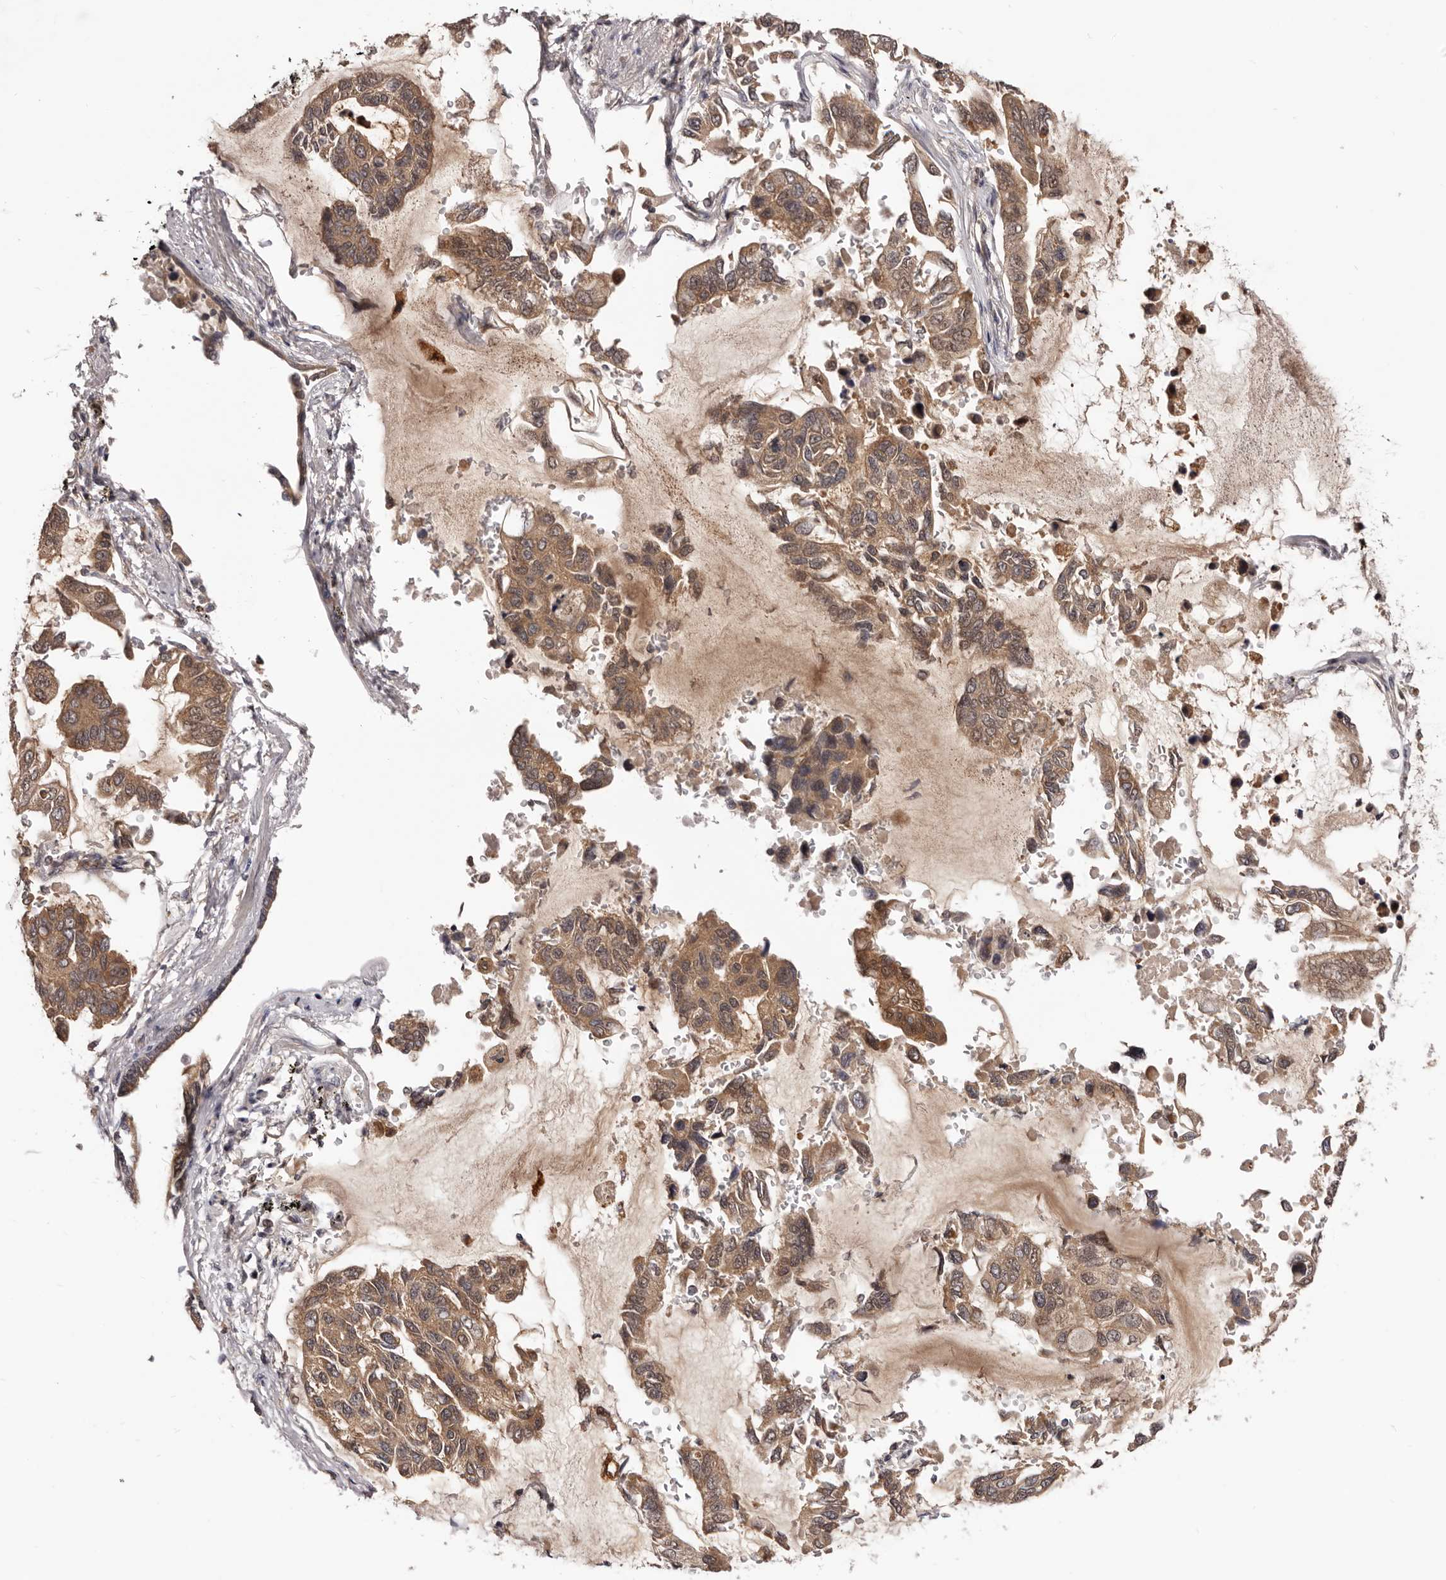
{"staining": {"intensity": "moderate", "quantity": ">75%", "location": "cytoplasmic/membranous"}, "tissue": "lung cancer", "cell_type": "Tumor cells", "image_type": "cancer", "snomed": [{"axis": "morphology", "description": "Adenocarcinoma, NOS"}, {"axis": "topography", "description": "Lung"}], "caption": "Lung adenocarcinoma stained with IHC displays moderate cytoplasmic/membranous expression in approximately >75% of tumor cells.", "gene": "MDP1", "patient": {"sex": "male", "age": 64}}